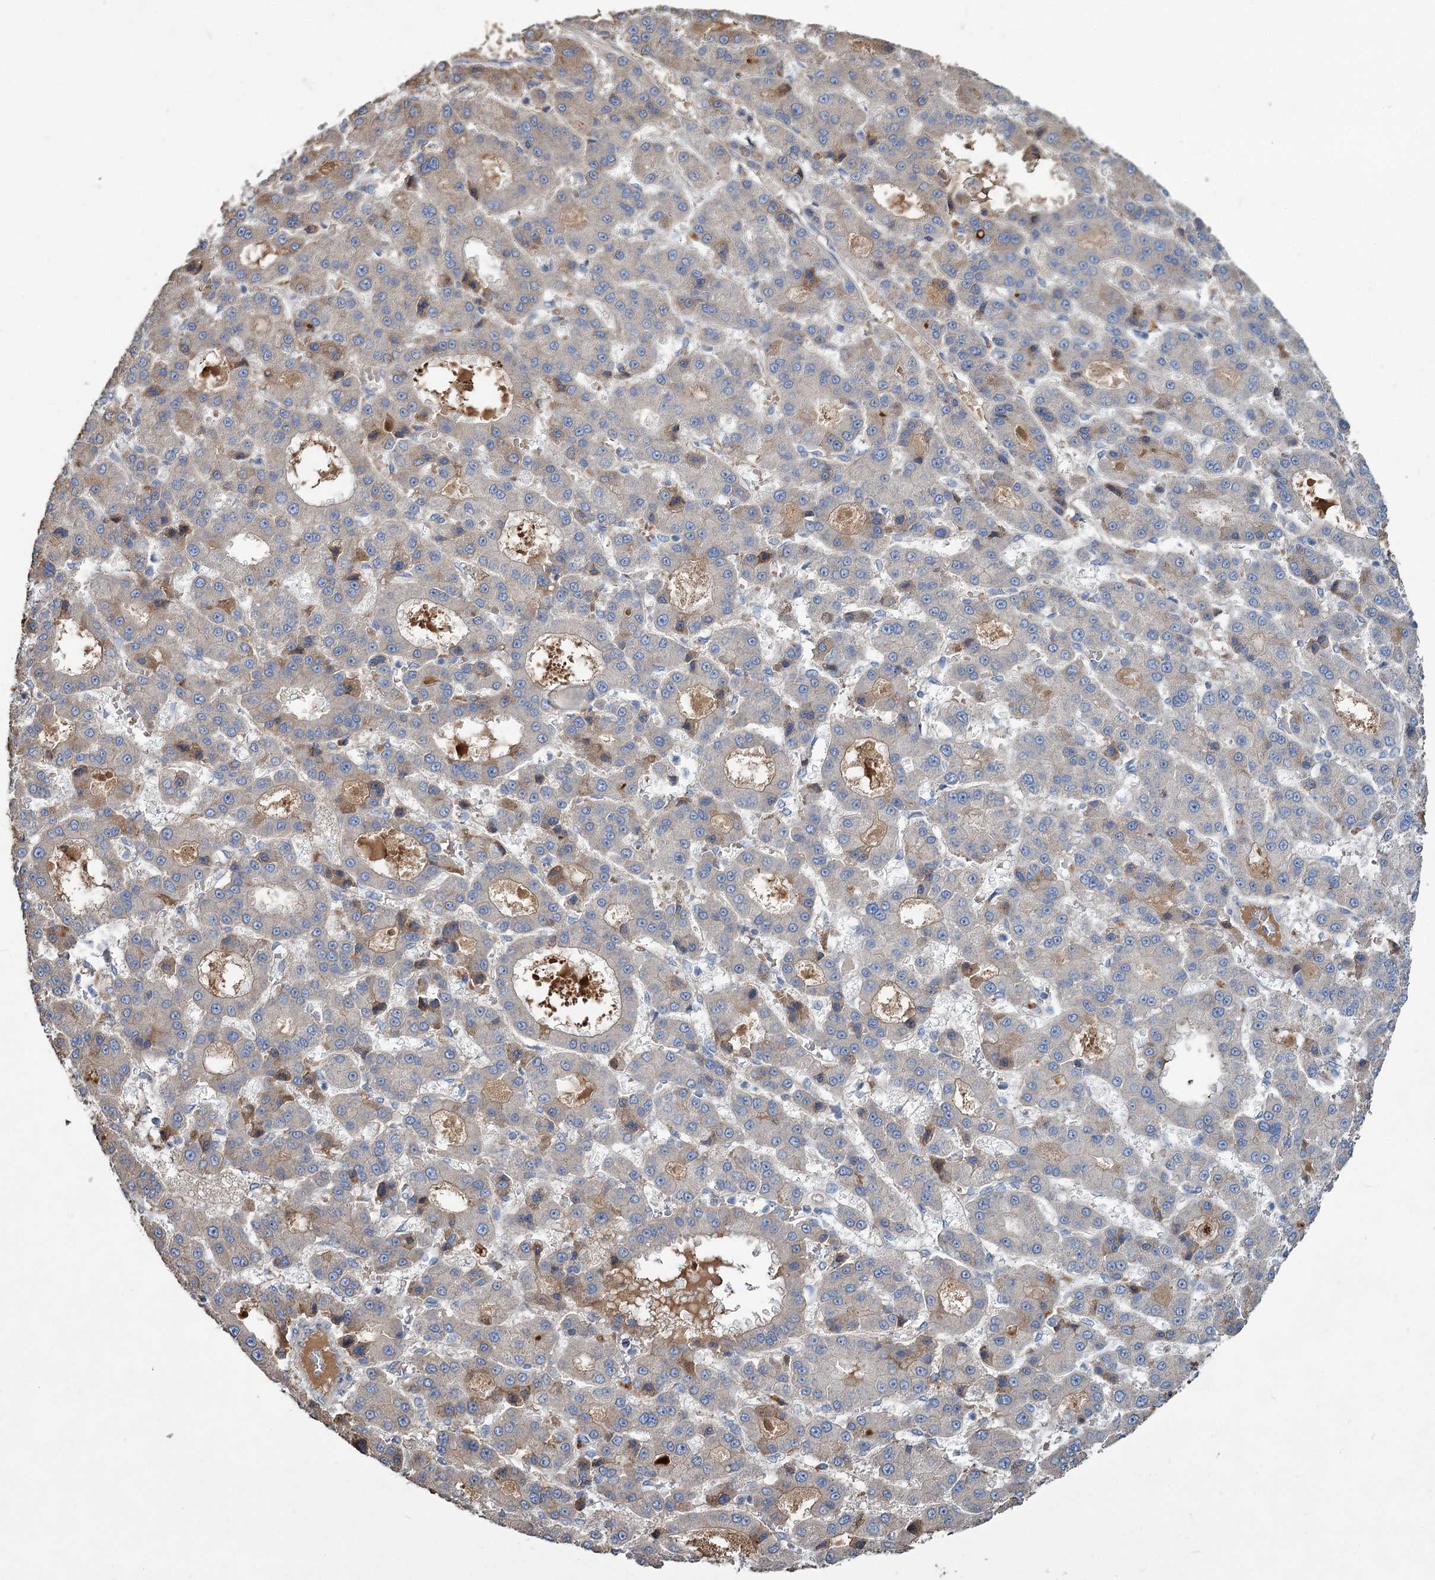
{"staining": {"intensity": "negative", "quantity": "none", "location": "none"}, "tissue": "liver cancer", "cell_type": "Tumor cells", "image_type": "cancer", "snomed": [{"axis": "morphology", "description": "Carcinoma, Hepatocellular, NOS"}, {"axis": "topography", "description": "Liver"}], "caption": "A photomicrograph of human liver cancer is negative for staining in tumor cells.", "gene": "URAD", "patient": {"sex": "male", "age": 70}}